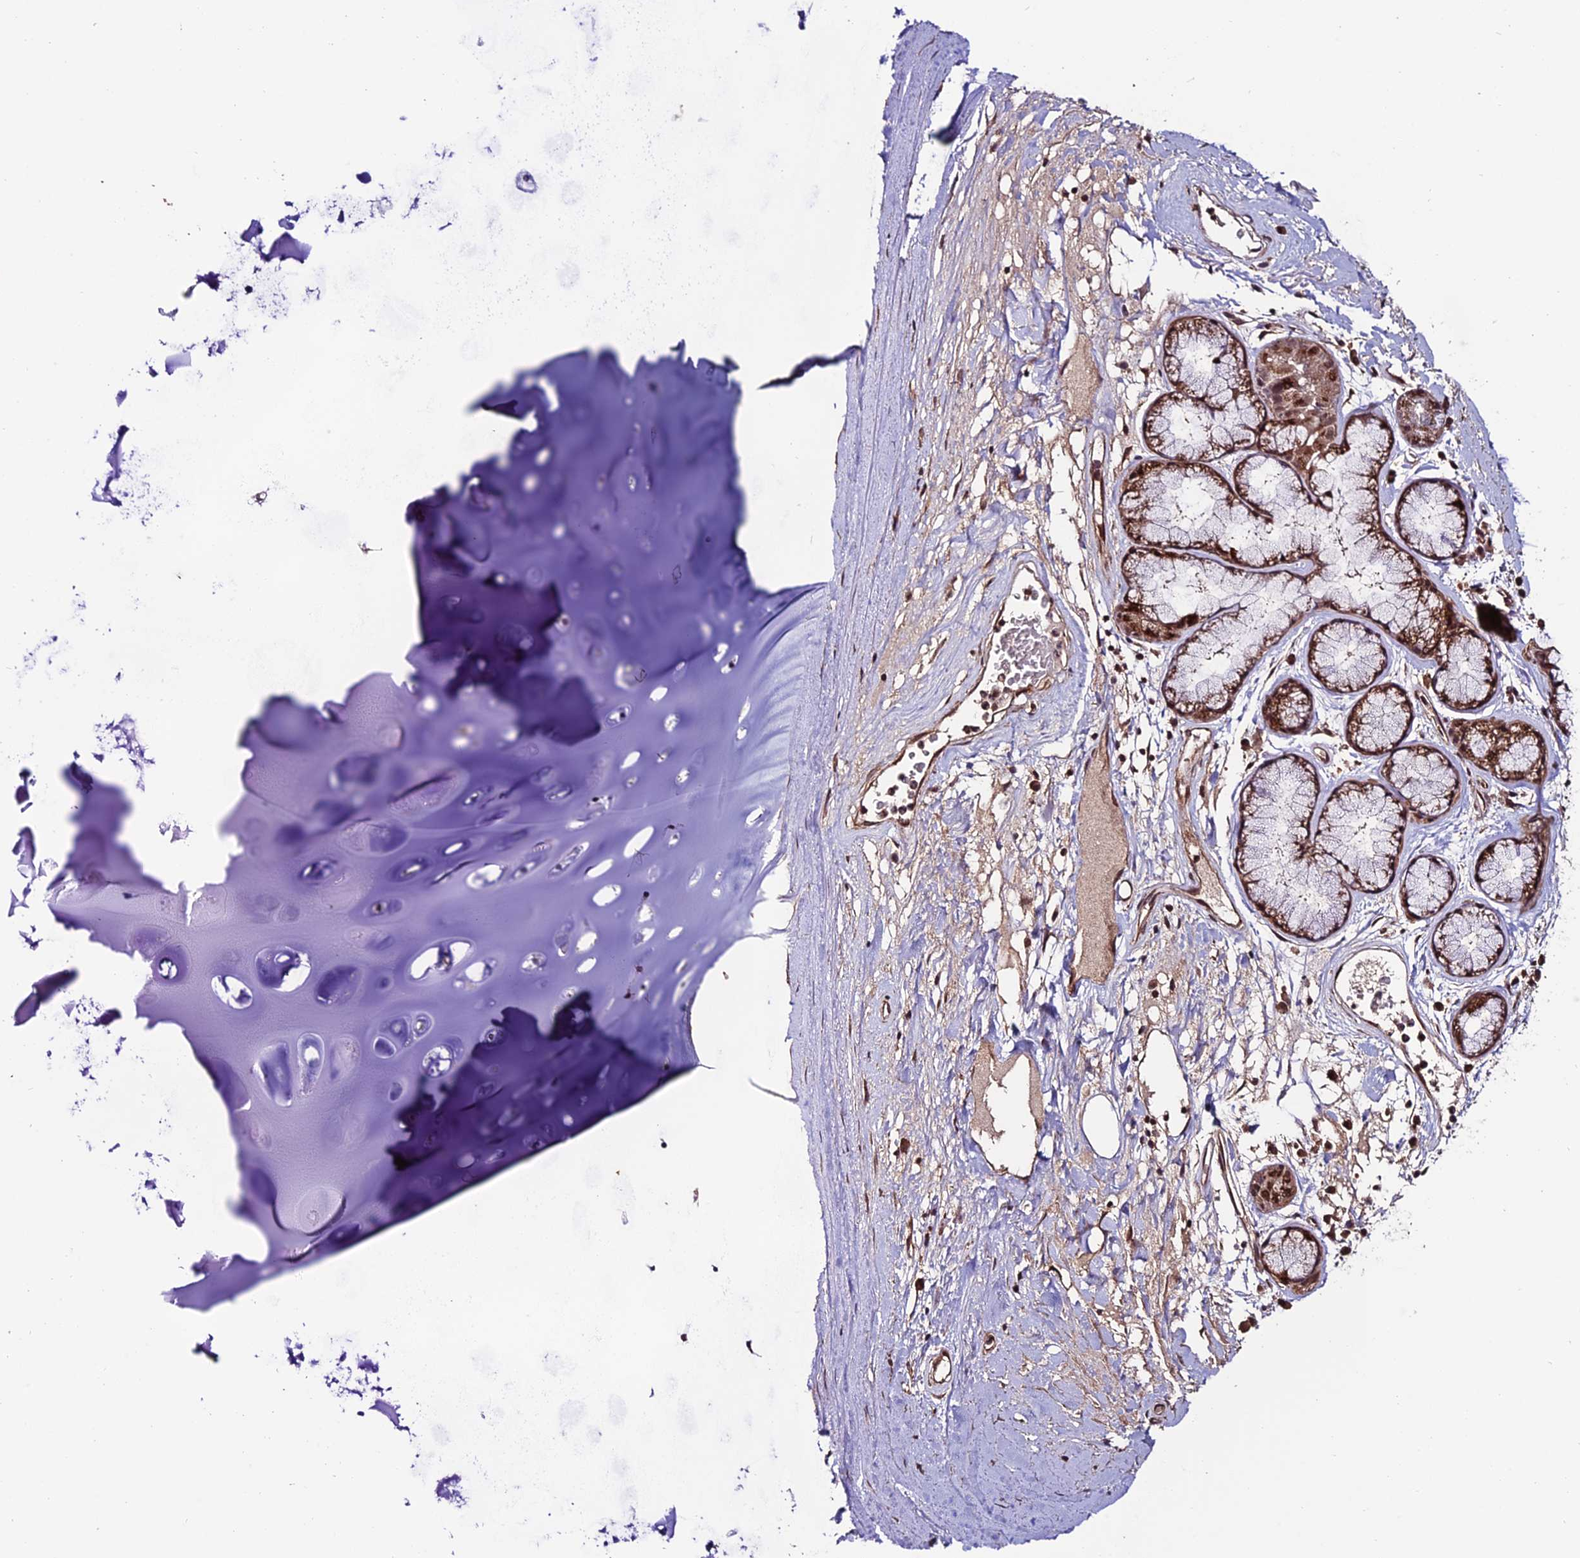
{"staining": {"intensity": "moderate", "quantity": "25%-75%", "location": "cytoplasmic/membranous"}, "tissue": "adipose tissue", "cell_type": "Adipocytes", "image_type": "normal", "snomed": [{"axis": "morphology", "description": "Normal tissue, NOS"}, {"axis": "topography", "description": "Cartilage tissue"}], "caption": "About 25%-75% of adipocytes in unremarkable human adipose tissue show moderate cytoplasmic/membranous protein expression as visualized by brown immunohistochemical staining.", "gene": "CABIN1", "patient": {"sex": "female", "age": 63}}